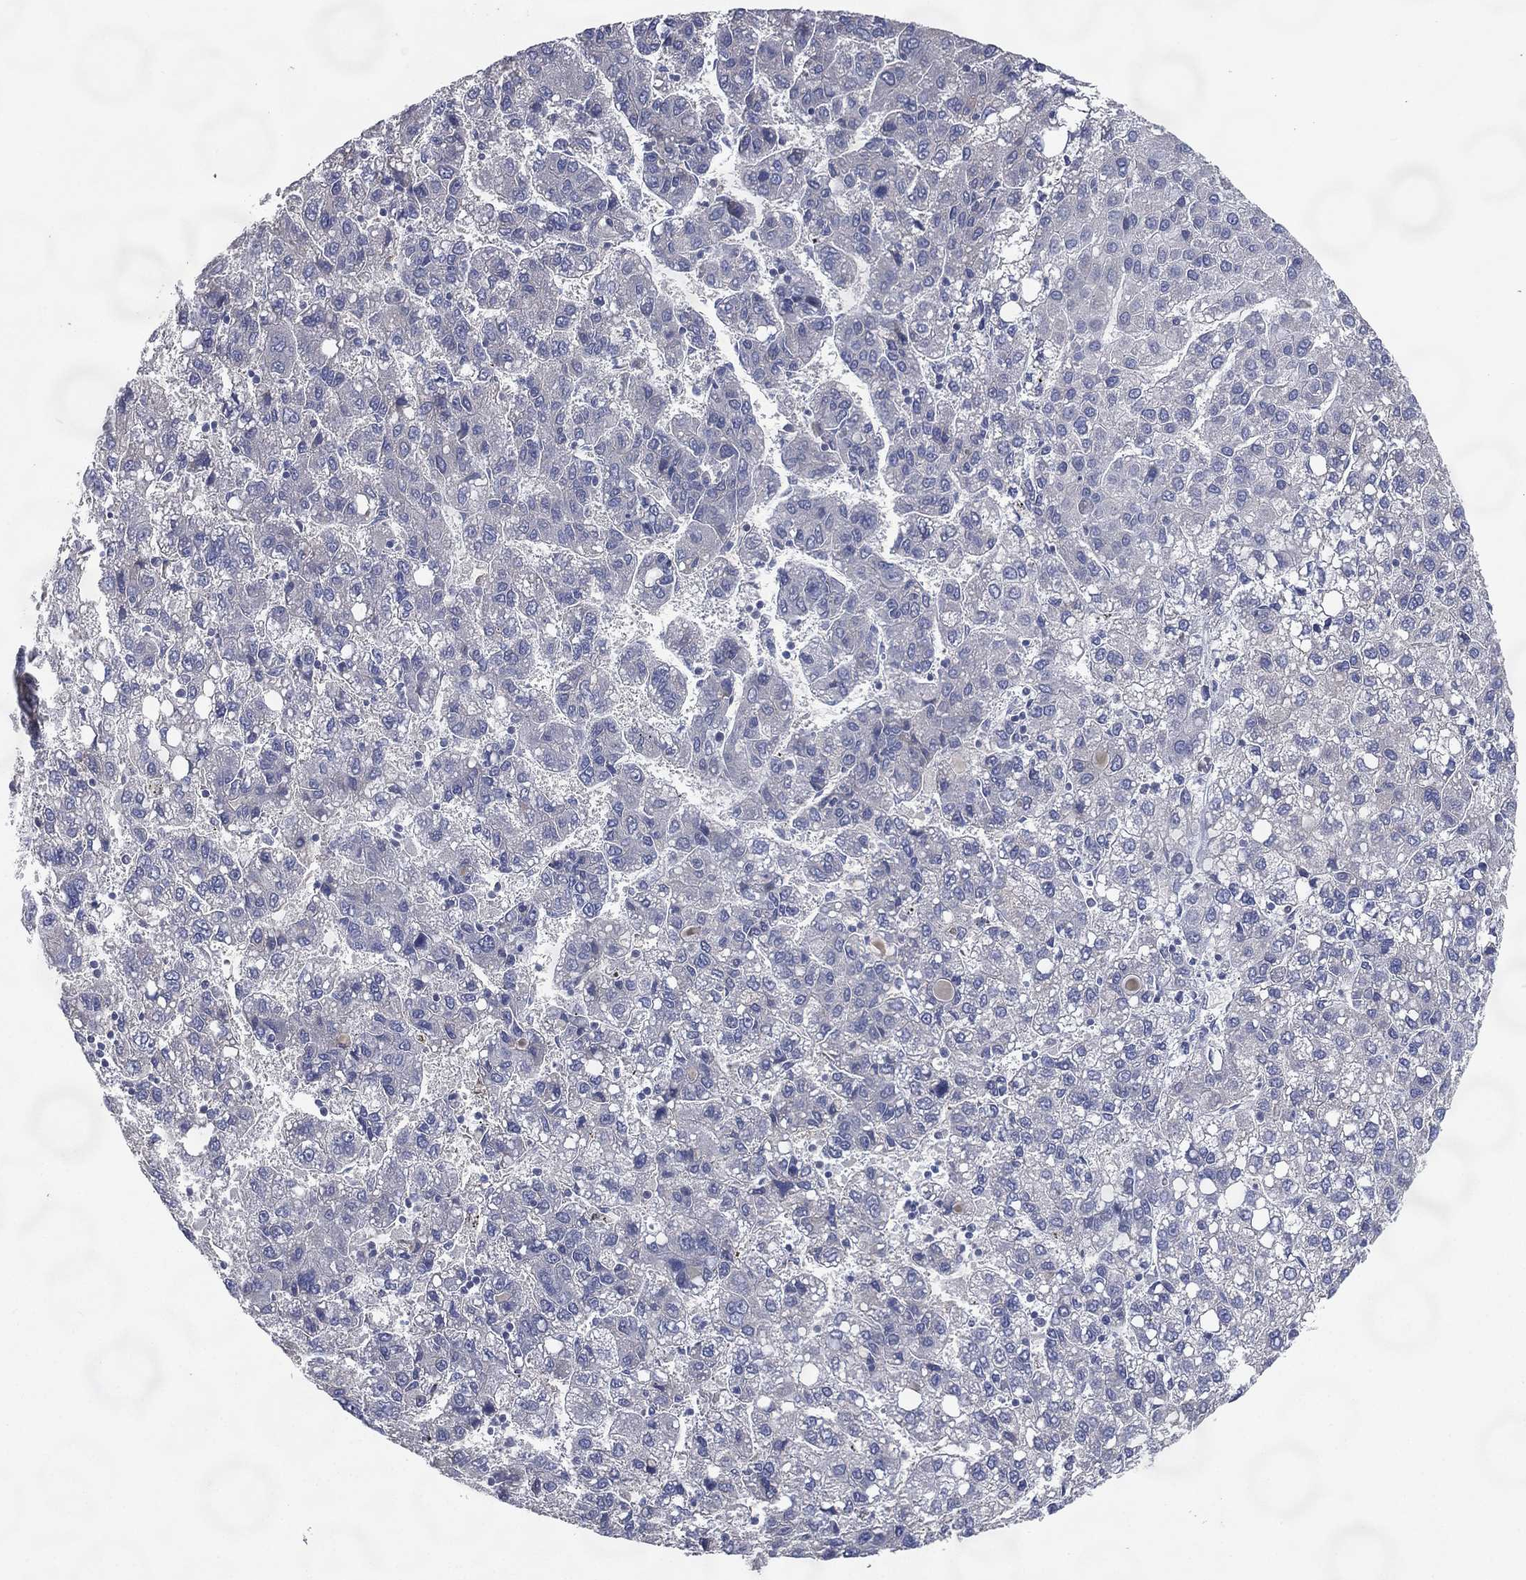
{"staining": {"intensity": "negative", "quantity": "none", "location": "none"}, "tissue": "liver cancer", "cell_type": "Tumor cells", "image_type": "cancer", "snomed": [{"axis": "morphology", "description": "Carcinoma, Hepatocellular, NOS"}, {"axis": "topography", "description": "Liver"}], "caption": "Immunohistochemical staining of liver cancer reveals no significant positivity in tumor cells.", "gene": "ATP8A2", "patient": {"sex": "female", "age": 82}}